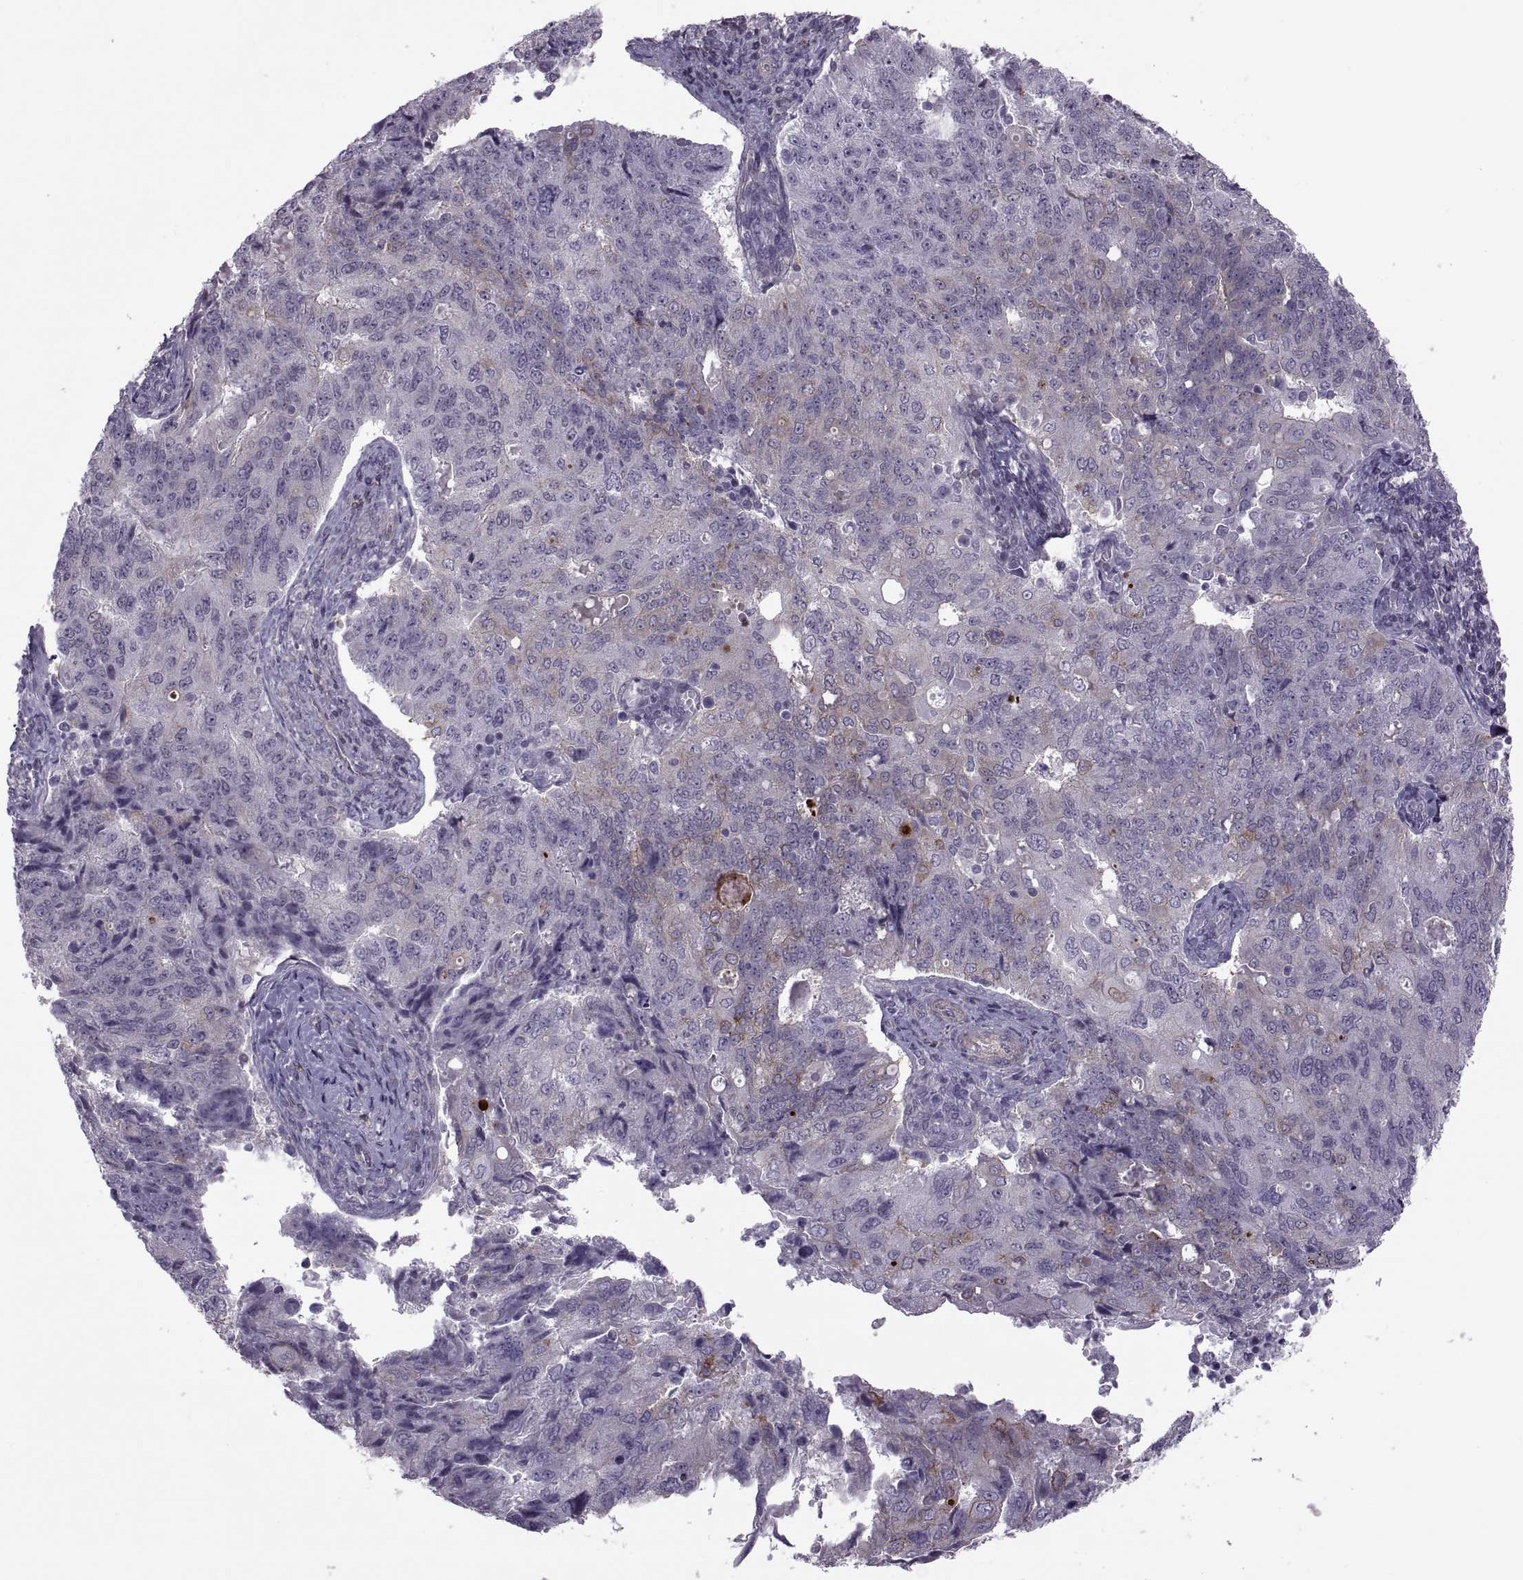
{"staining": {"intensity": "weak", "quantity": "<25%", "location": "cytoplasmic/membranous"}, "tissue": "endometrial cancer", "cell_type": "Tumor cells", "image_type": "cancer", "snomed": [{"axis": "morphology", "description": "Adenocarcinoma, NOS"}, {"axis": "topography", "description": "Endometrium"}], "caption": "Endometrial adenocarcinoma was stained to show a protein in brown. There is no significant expression in tumor cells.", "gene": "ODF3", "patient": {"sex": "female", "age": 43}}